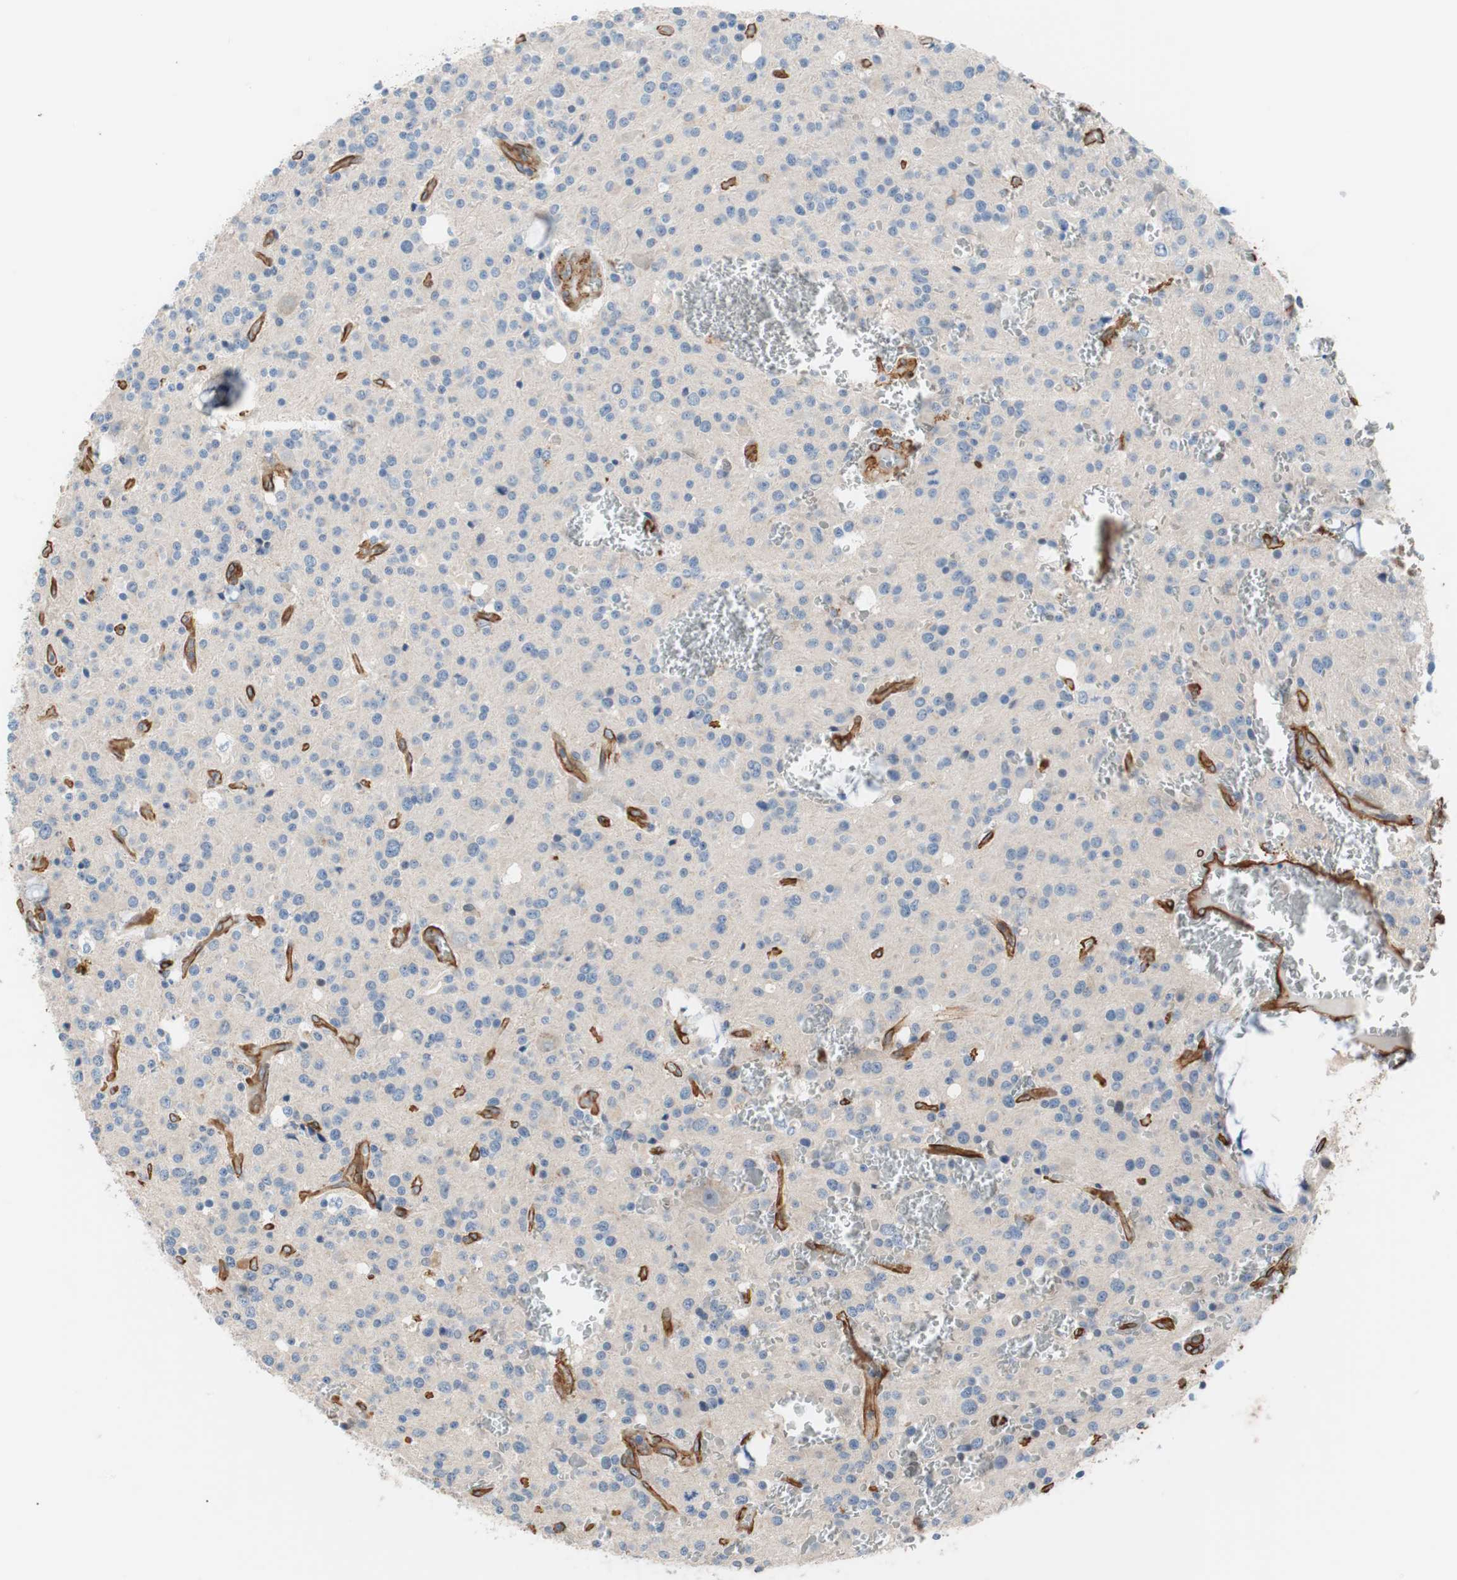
{"staining": {"intensity": "negative", "quantity": "none", "location": "none"}, "tissue": "glioma", "cell_type": "Tumor cells", "image_type": "cancer", "snomed": [{"axis": "morphology", "description": "Glioma, malignant, Low grade"}, {"axis": "topography", "description": "Brain"}], "caption": "Photomicrograph shows no protein positivity in tumor cells of glioma tissue. (Immunohistochemistry (ihc), brightfield microscopy, high magnification).", "gene": "SPINT1", "patient": {"sex": "male", "age": 58}}